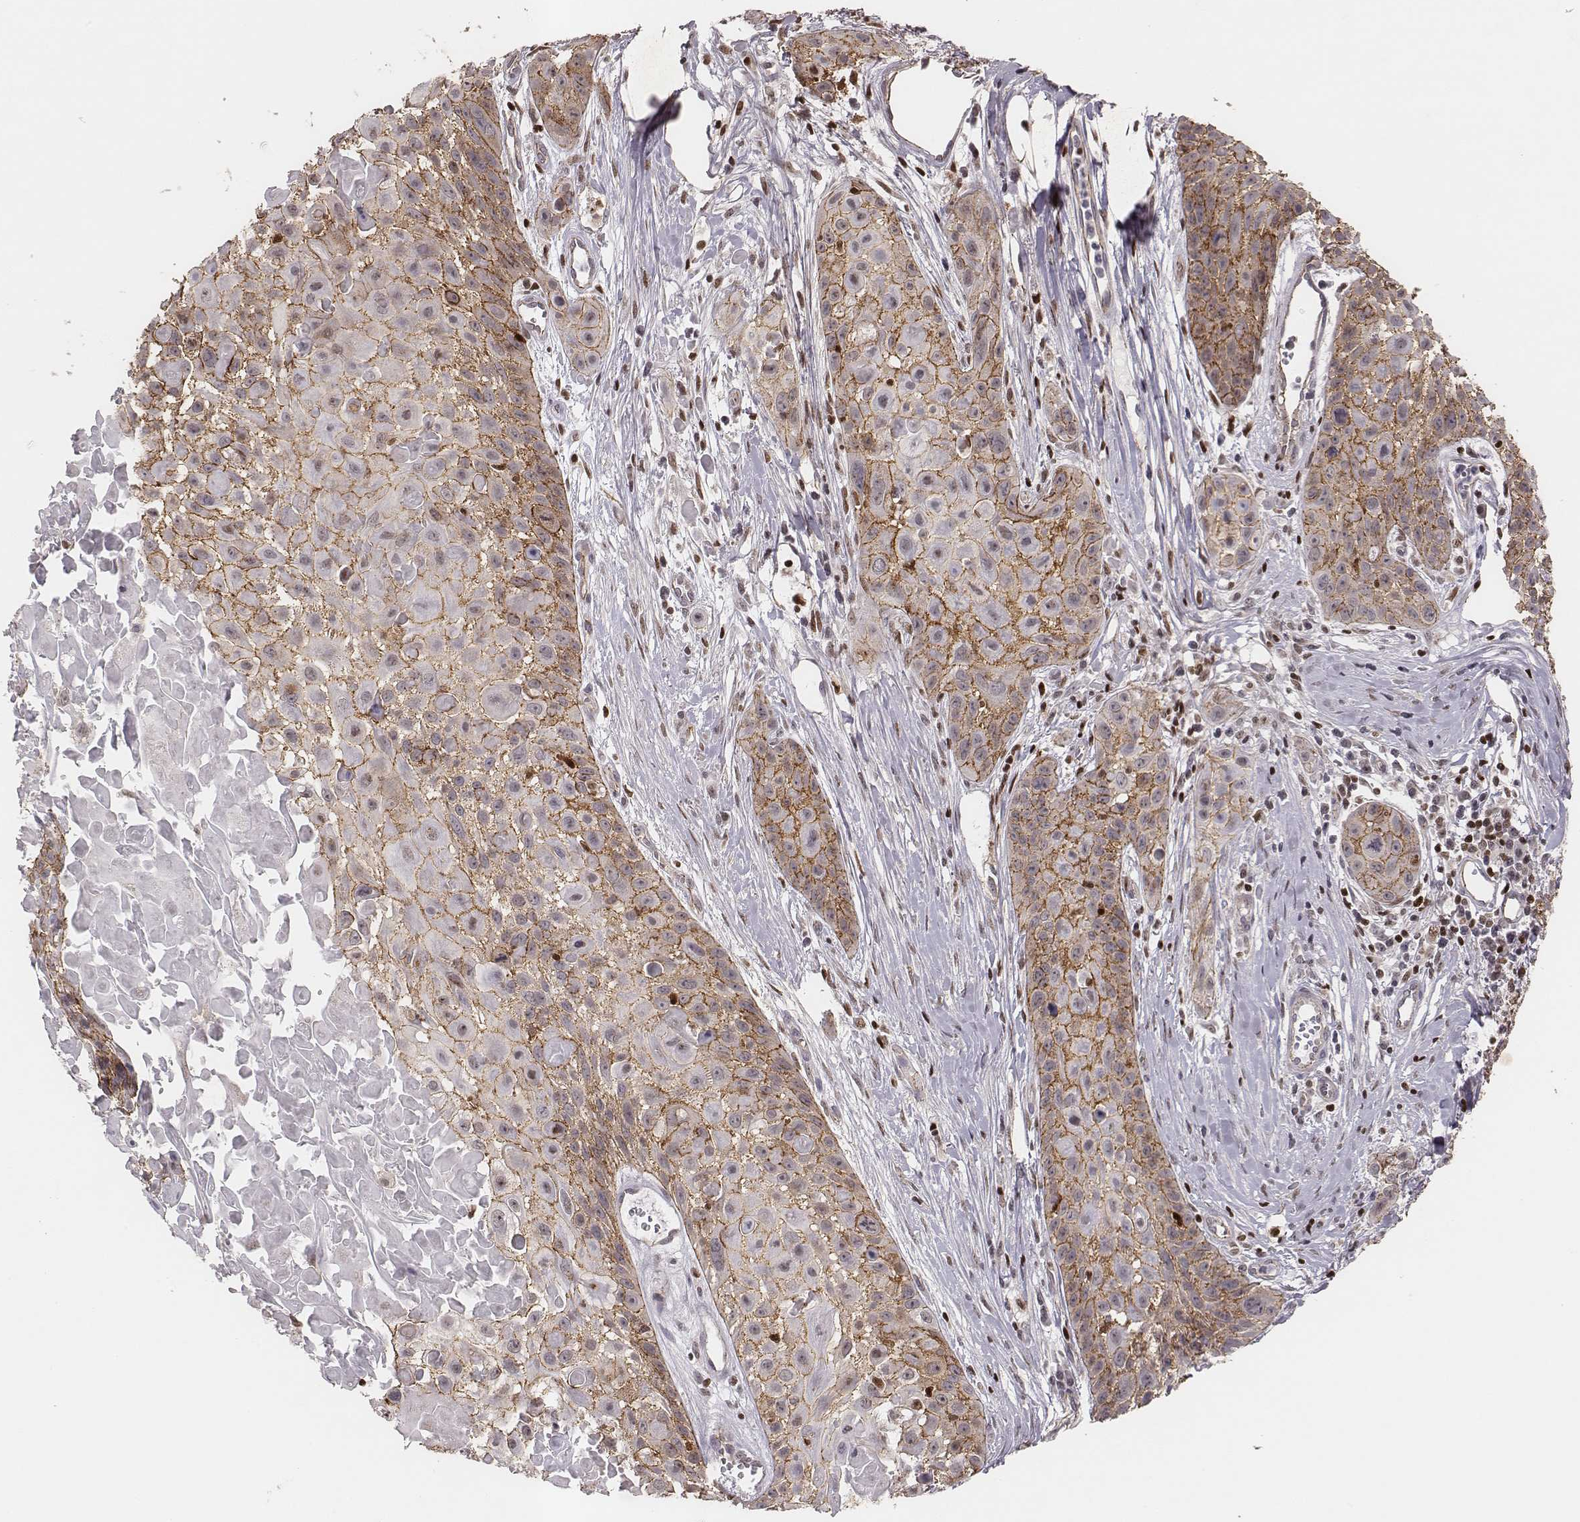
{"staining": {"intensity": "moderate", "quantity": ">75%", "location": "cytoplasmic/membranous"}, "tissue": "skin cancer", "cell_type": "Tumor cells", "image_type": "cancer", "snomed": [{"axis": "morphology", "description": "Squamous cell carcinoma, NOS"}, {"axis": "topography", "description": "Skin"}, {"axis": "topography", "description": "Anal"}], "caption": "Skin squamous cell carcinoma tissue displays moderate cytoplasmic/membranous staining in approximately >75% of tumor cells The protein is stained brown, and the nuclei are stained in blue (DAB IHC with brightfield microscopy, high magnification).", "gene": "WDR59", "patient": {"sex": "female", "age": 75}}